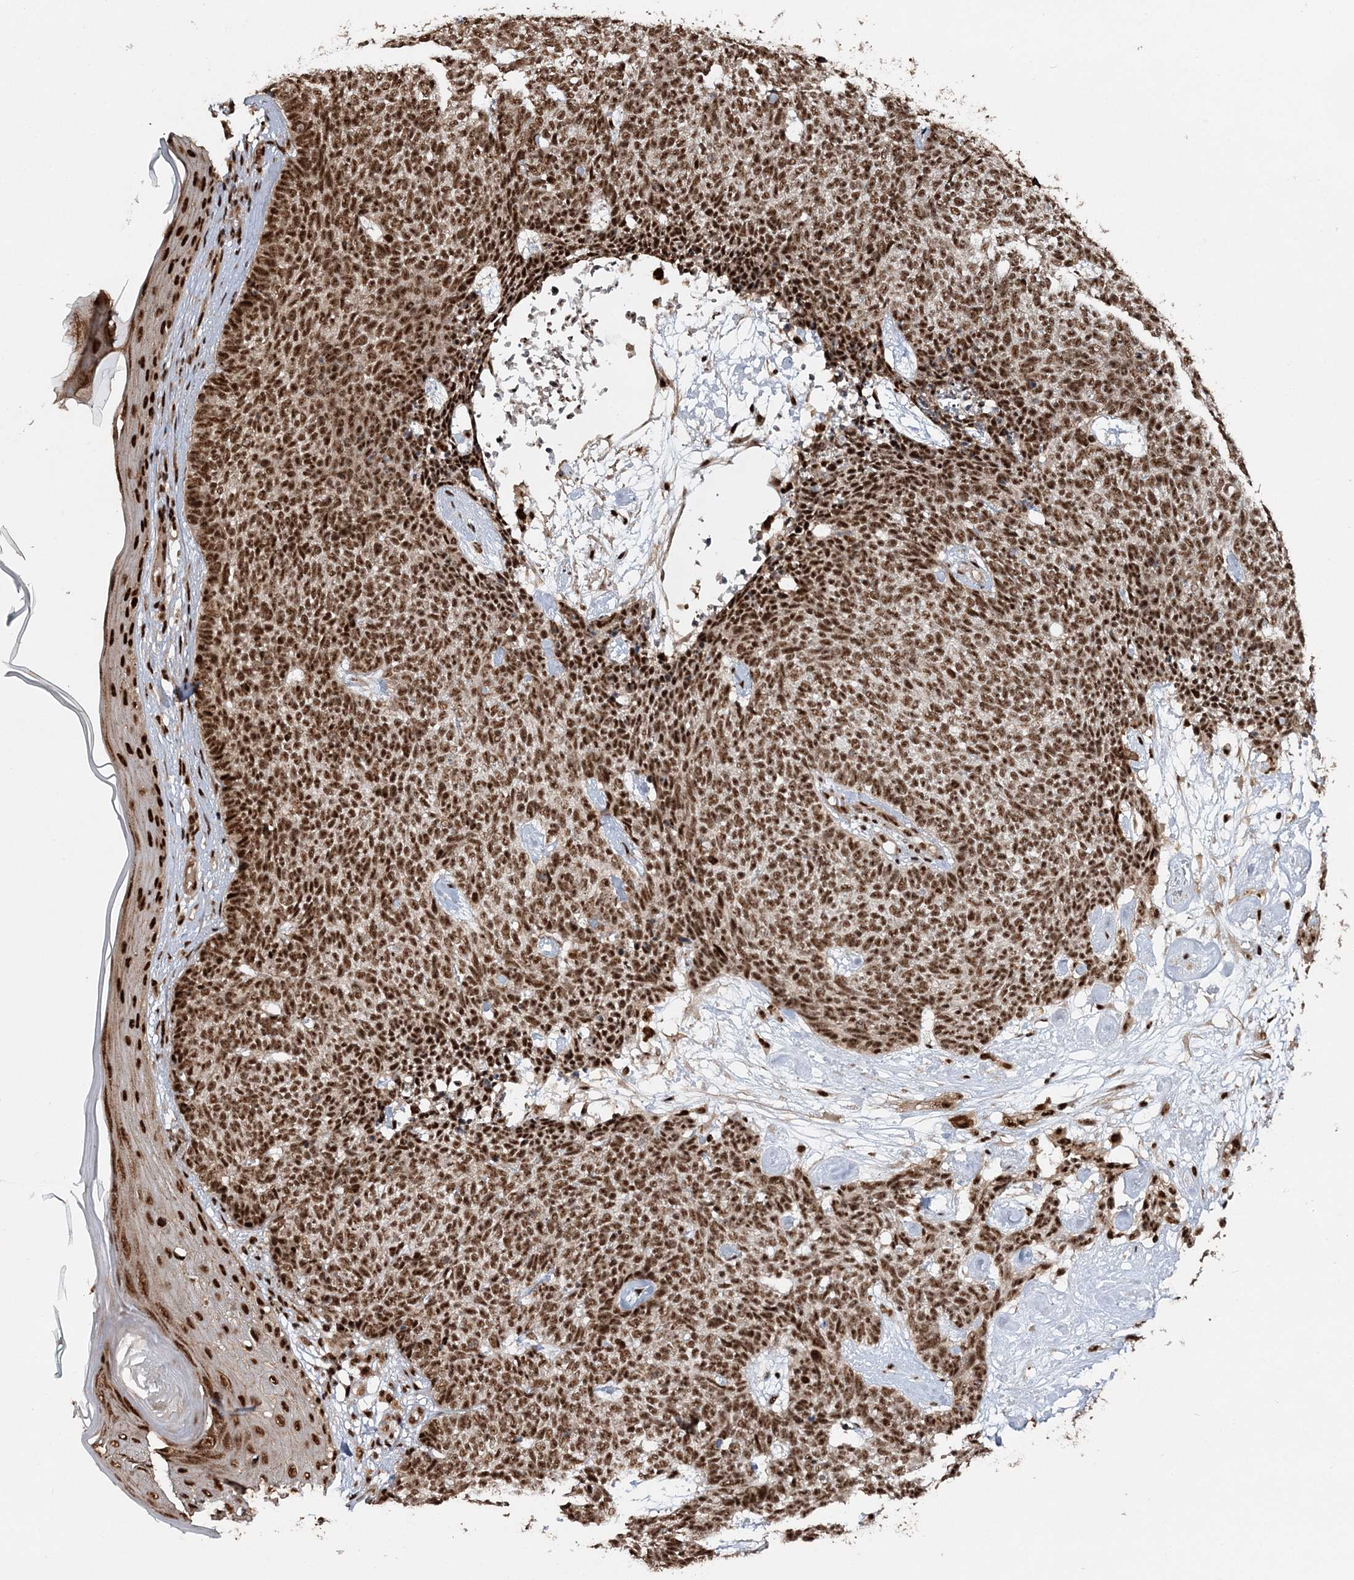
{"staining": {"intensity": "strong", "quantity": ">75%", "location": "nuclear"}, "tissue": "skin cancer", "cell_type": "Tumor cells", "image_type": "cancer", "snomed": [{"axis": "morphology", "description": "Basal cell carcinoma"}, {"axis": "topography", "description": "Skin"}], "caption": "The photomicrograph demonstrates staining of skin basal cell carcinoma, revealing strong nuclear protein staining (brown color) within tumor cells. The protein is shown in brown color, while the nuclei are stained blue.", "gene": "EXOSC8", "patient": {"sex": "female", "age": 84}}